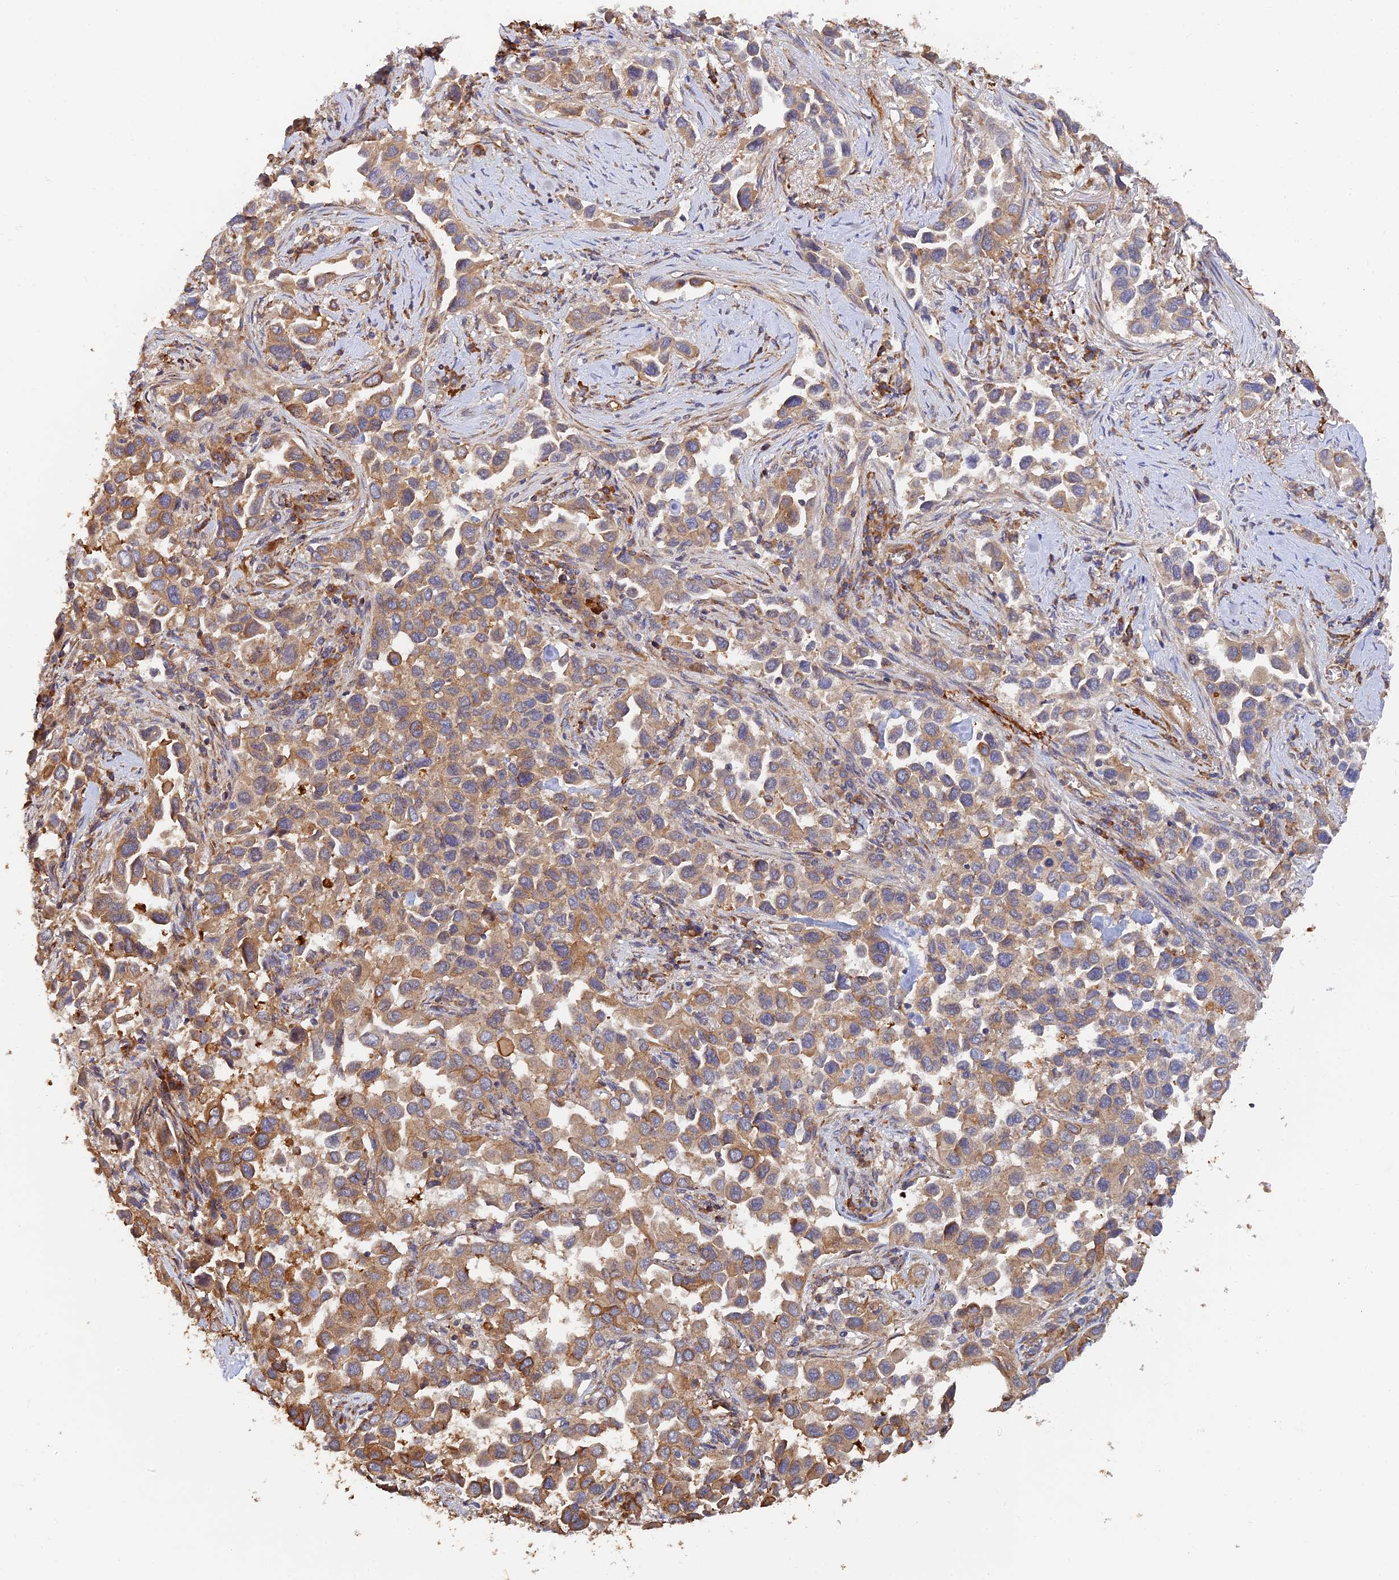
{"staining": {"intensity": "moderate", "quantity": ">75%", "location": "cytoplasmic/membranous"}, "tissue": "lung cancer", "cell_type": "Tumor cells", "image_type": "cancer", "snomed": [{"axis": "morphology", "description": "Adenocarcinoma, NOS"}, {"axis": "topography", "description": "Lung"}], "caption": "High-magnification brightfield microscopy of adenocarcinoma (lung) stained with DAB (3,3'-diaminobenzidine) (brown) and counterstained with hematoxylin (blue). tumor cells exhibit moderate cytoplasmic/membranous staining is appreciated in about>75% of cells.", "gene": "WBP11", "patient": {"sex": "female", "age": 76}}